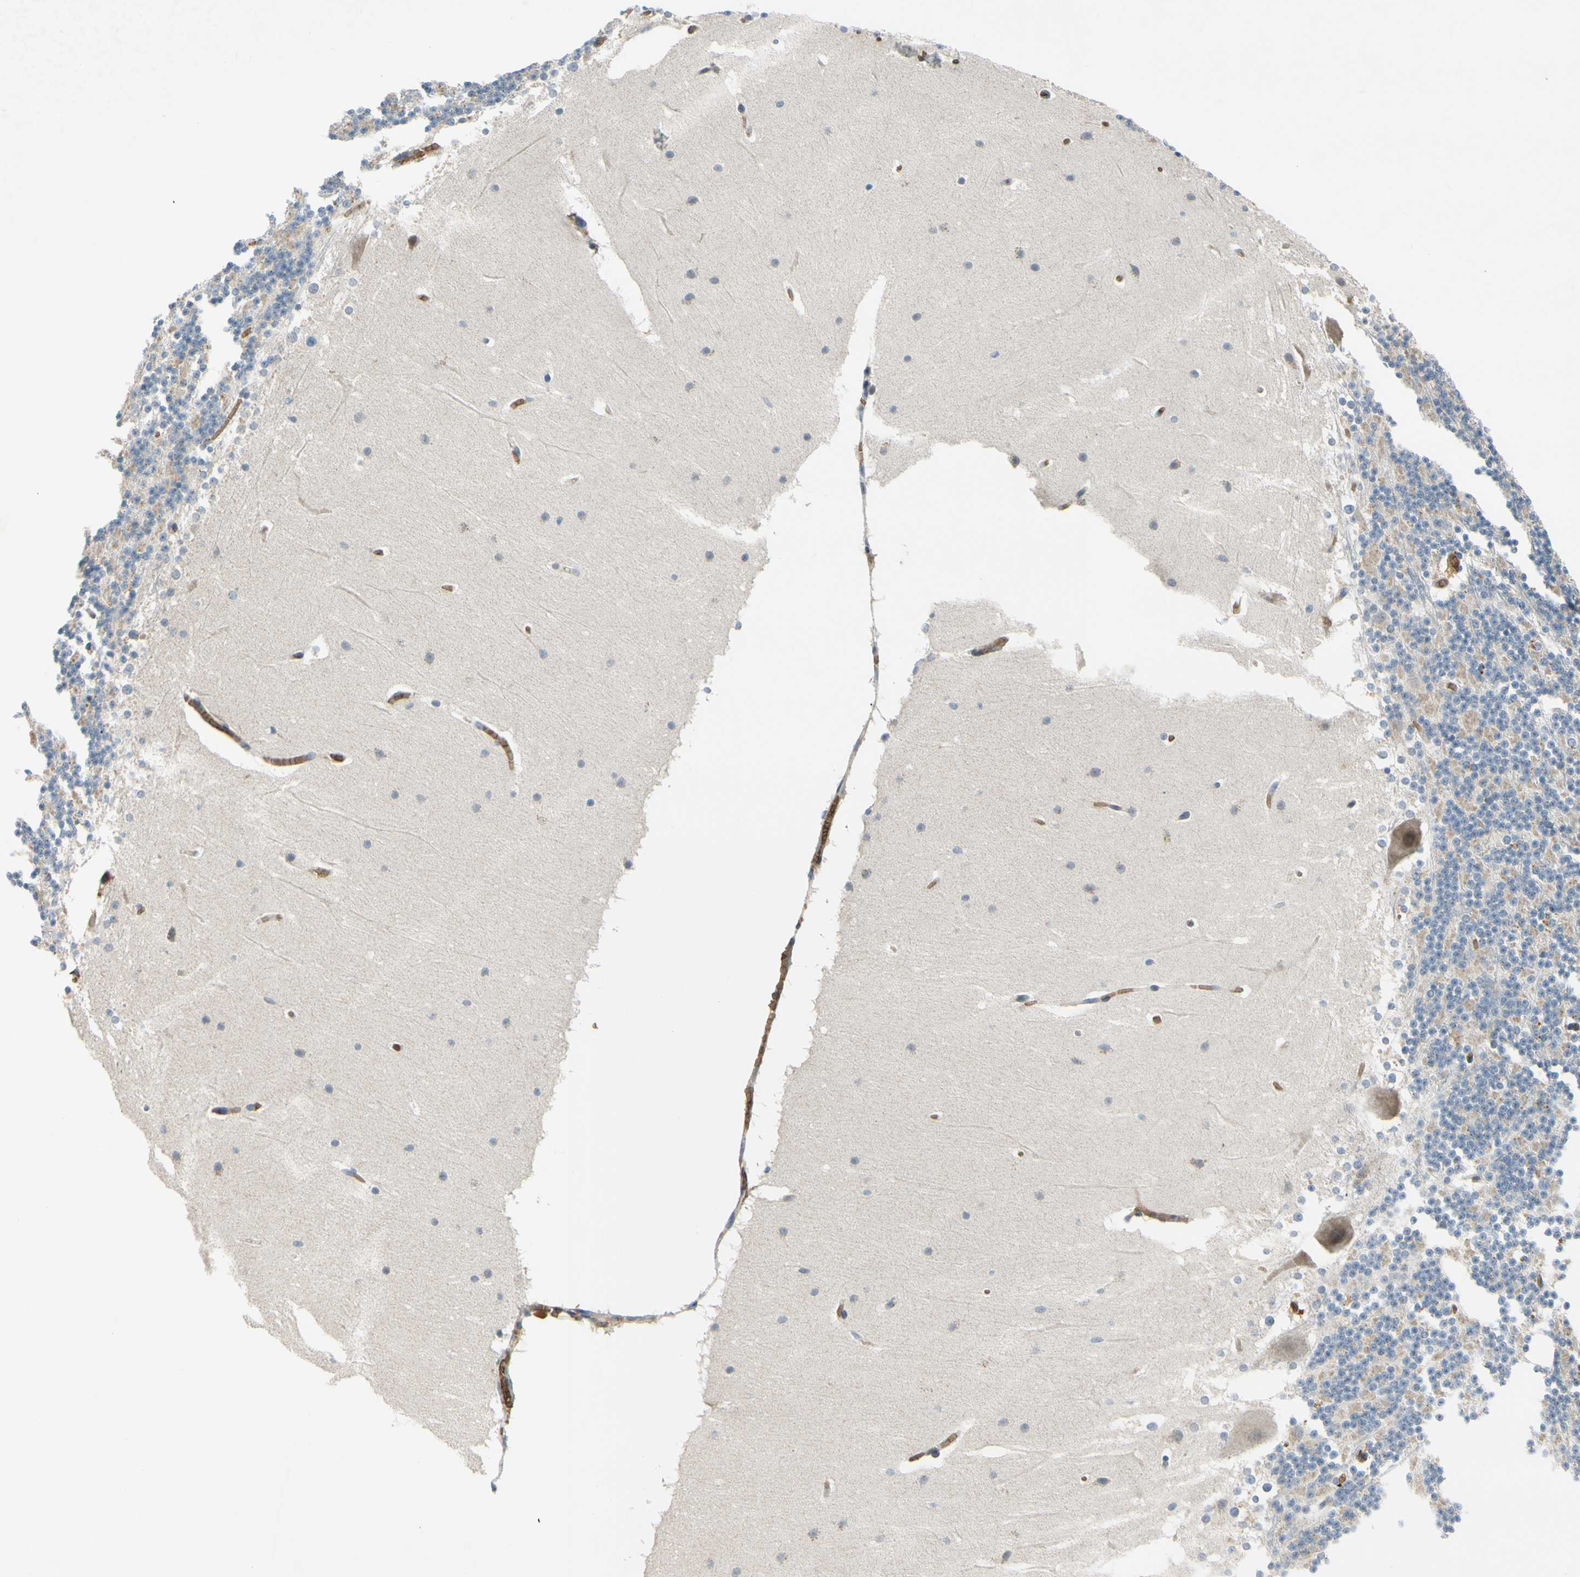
{"staining": {"intensity": "weak", "quantity": "<25%", "location": "cytoplasmic/membranous"}, "tissue": "cerebellum", "cell_type": "Cells in granular layer", "image_type": "normal", "snomed": [{"axis": "morphology", "description": "Normal tissue, NOS"}, {"axis": "topography", "description": "Cerebellum"}], "caption": "Immunohistochemical staining of benign cerebellum exhibits no significant expression in cells in granular layer.", "gene": "GYPC", "patient": {"sex": "female", "age": 19}}